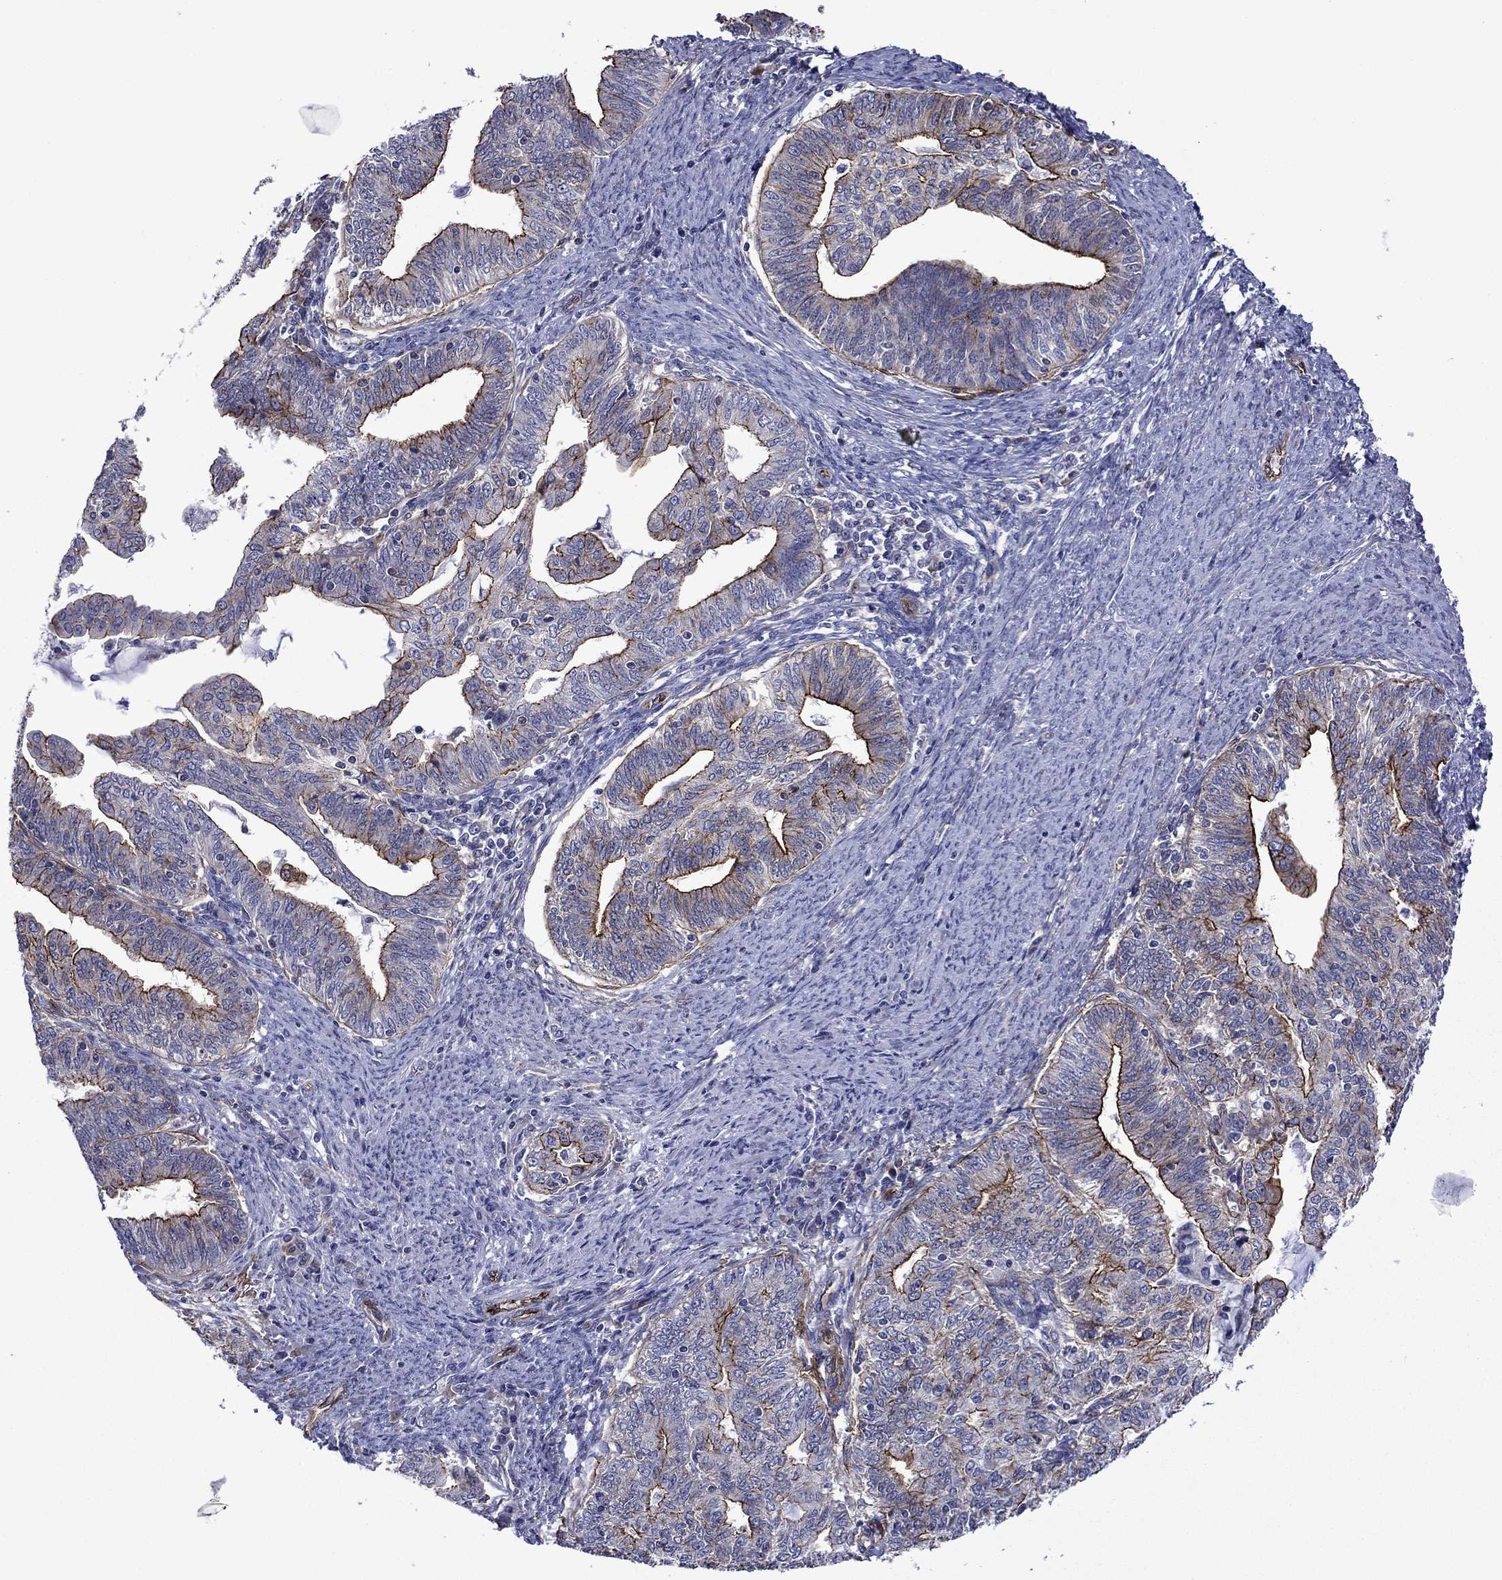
{"staining": {"intensity": "strong", "quantity": "25%-75%", "location": "cytoplasmic/membranous"}, "tissue": "endometrial cancer", "cell_type": "Tumor cells", "image_type": "cancer", "snomed": [{"axis": "morphology", "description": "Adenocarcinoma, NOS"}, {"axis": "topography", "description": "Endometrium"}], "caption": "A brown stain shows strong cytoplasmic/membranous positivity of a protein in endometrial adenocarcinoma tumor cells.", "gene": "LMO7", "patient": {"sex": "female", "age": 82}}